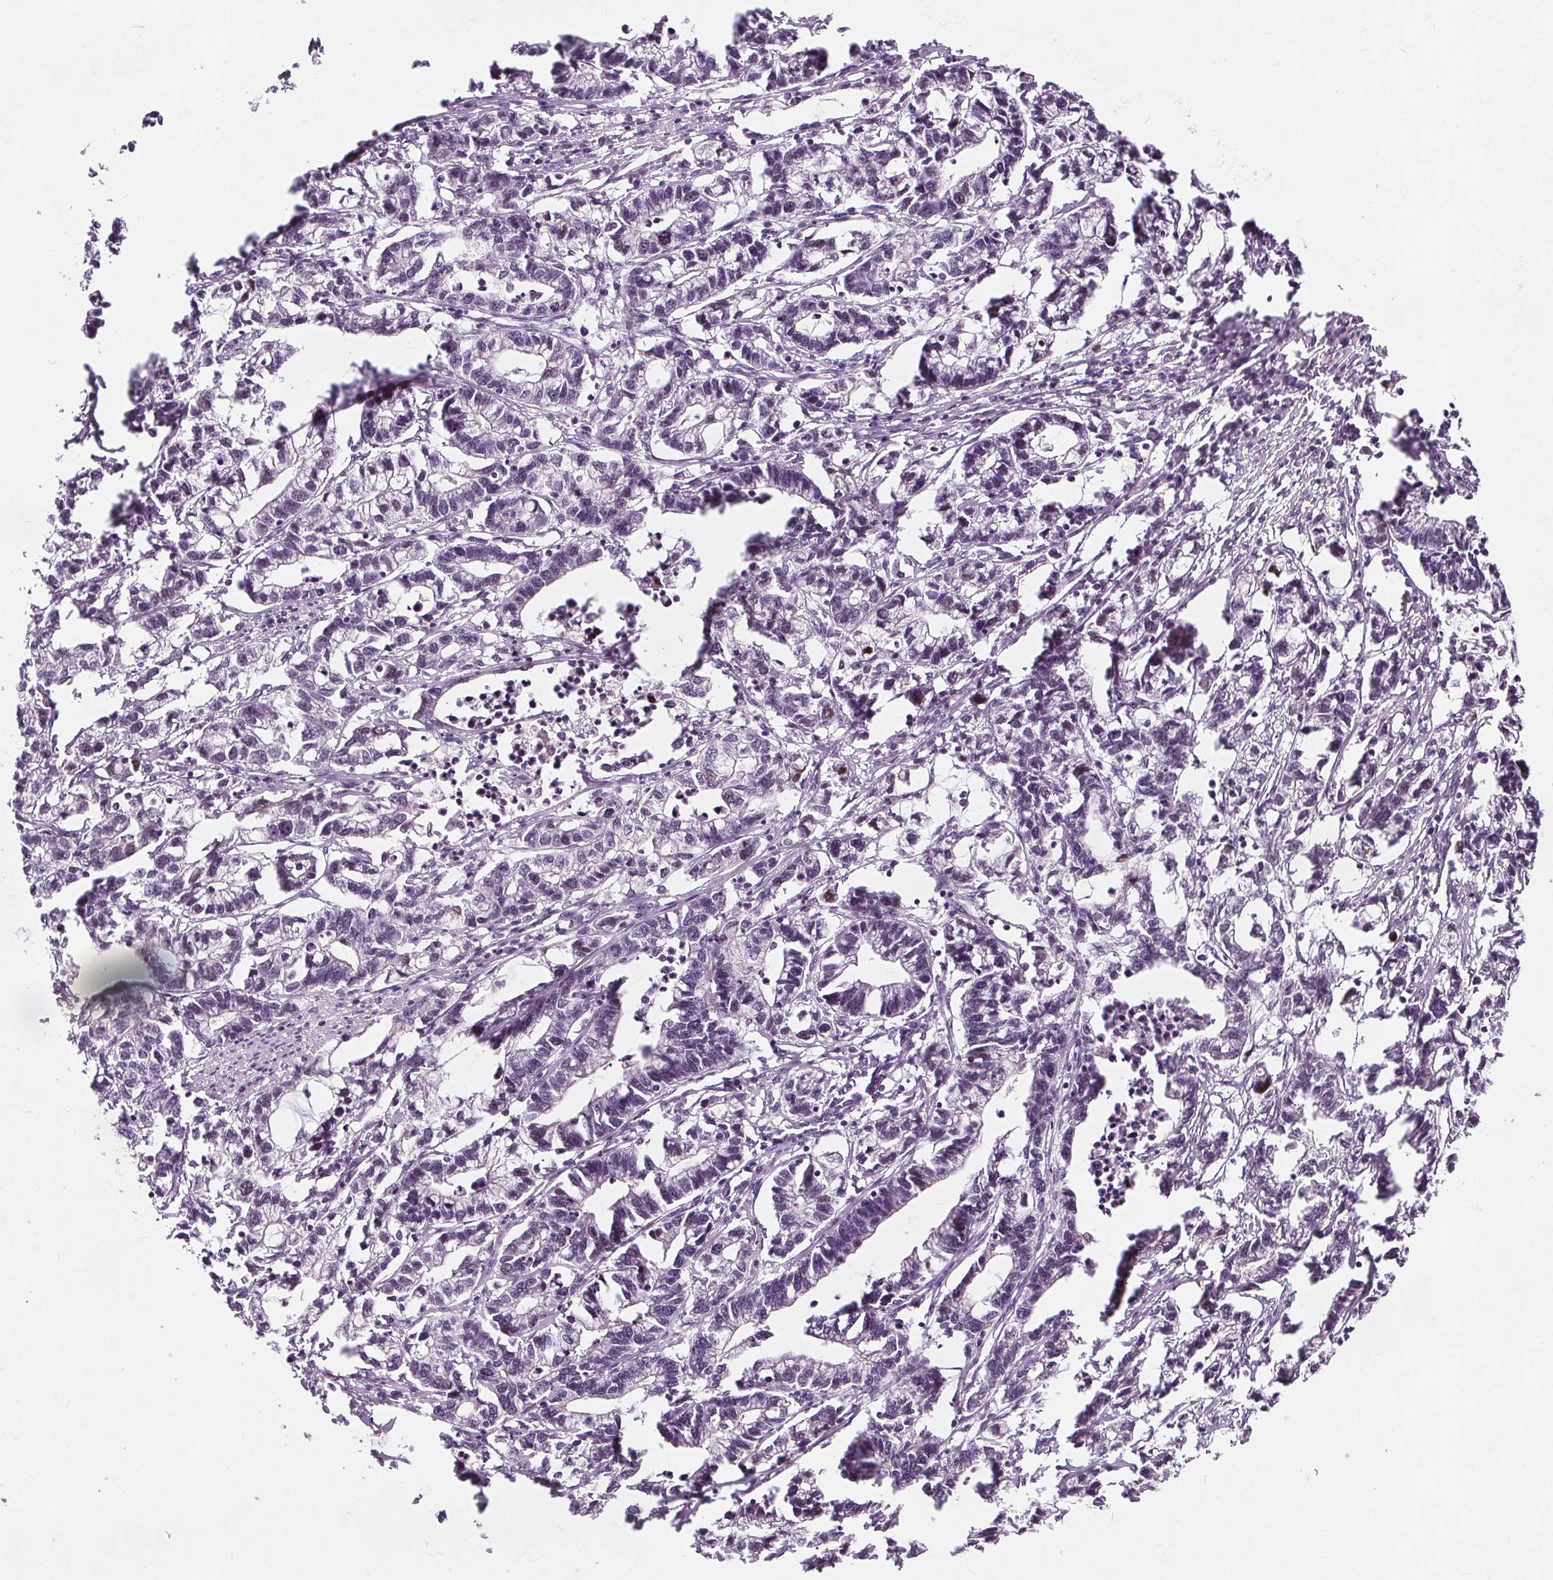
{"staining": {"intensity": "negative", "quantity": "none", "location": "none"}, "tissue": "stomach cancer", "cell_type": "Tumor cells", "image_type": "cancer", "snomed": [{"axis": "morphology", "description": "Adenocarcinoma, NOS"}, {"axis": "topography", "description": "Stomach"}], "caption": "This is an IHC histopathology image of stomach cancer (adenocarcinoma). There is no positivity in tumor cells.", "gene": "TAF6L", "patient": {"sex": "male", "age": 83}}